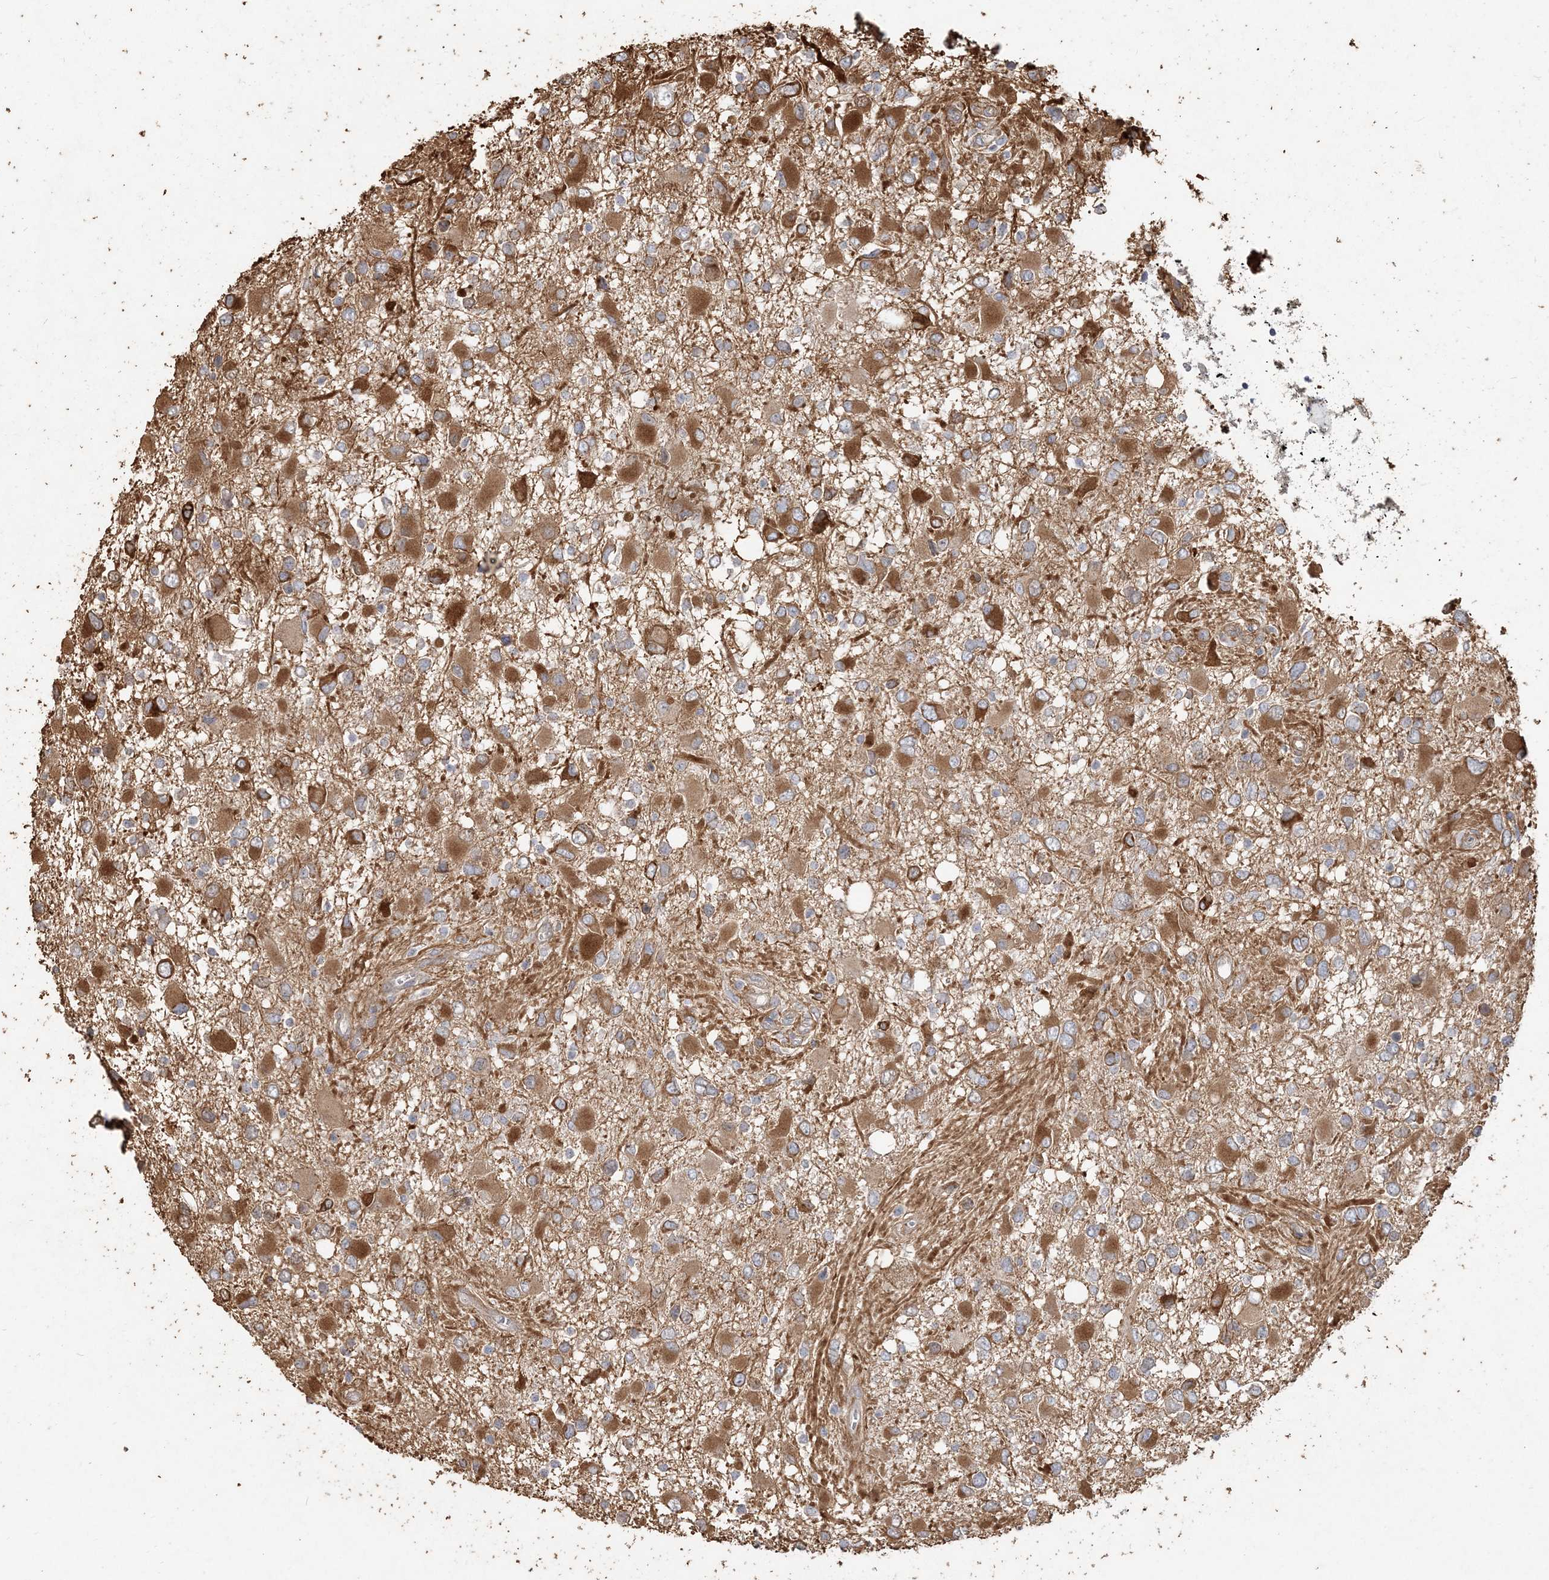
{"staining": {"intensity": "moderate", "quantity": "25%-75%", "location": "cytoplasmic/membranous"}, "tissue": "glioma", "cell_type": "Tumor cells", "image_type": "cancer", "snomed": [{"axis": "morphology", "description": "Glioma, malignant, High grade"}, {"axis": "topography", "description": "Brain"}], "caption": "Protein staining of malignant high-grade glioma tissue exhibits moderate cytoplasmic/membranous expression in about 25%-75% of tumor cells. (DAB (3,3'-diaminobenzidine) IHC, brown staining for protein, blue staining for nuclei).", "gene": "RNF145", "patient": {"sex": "male", "age": 53}}